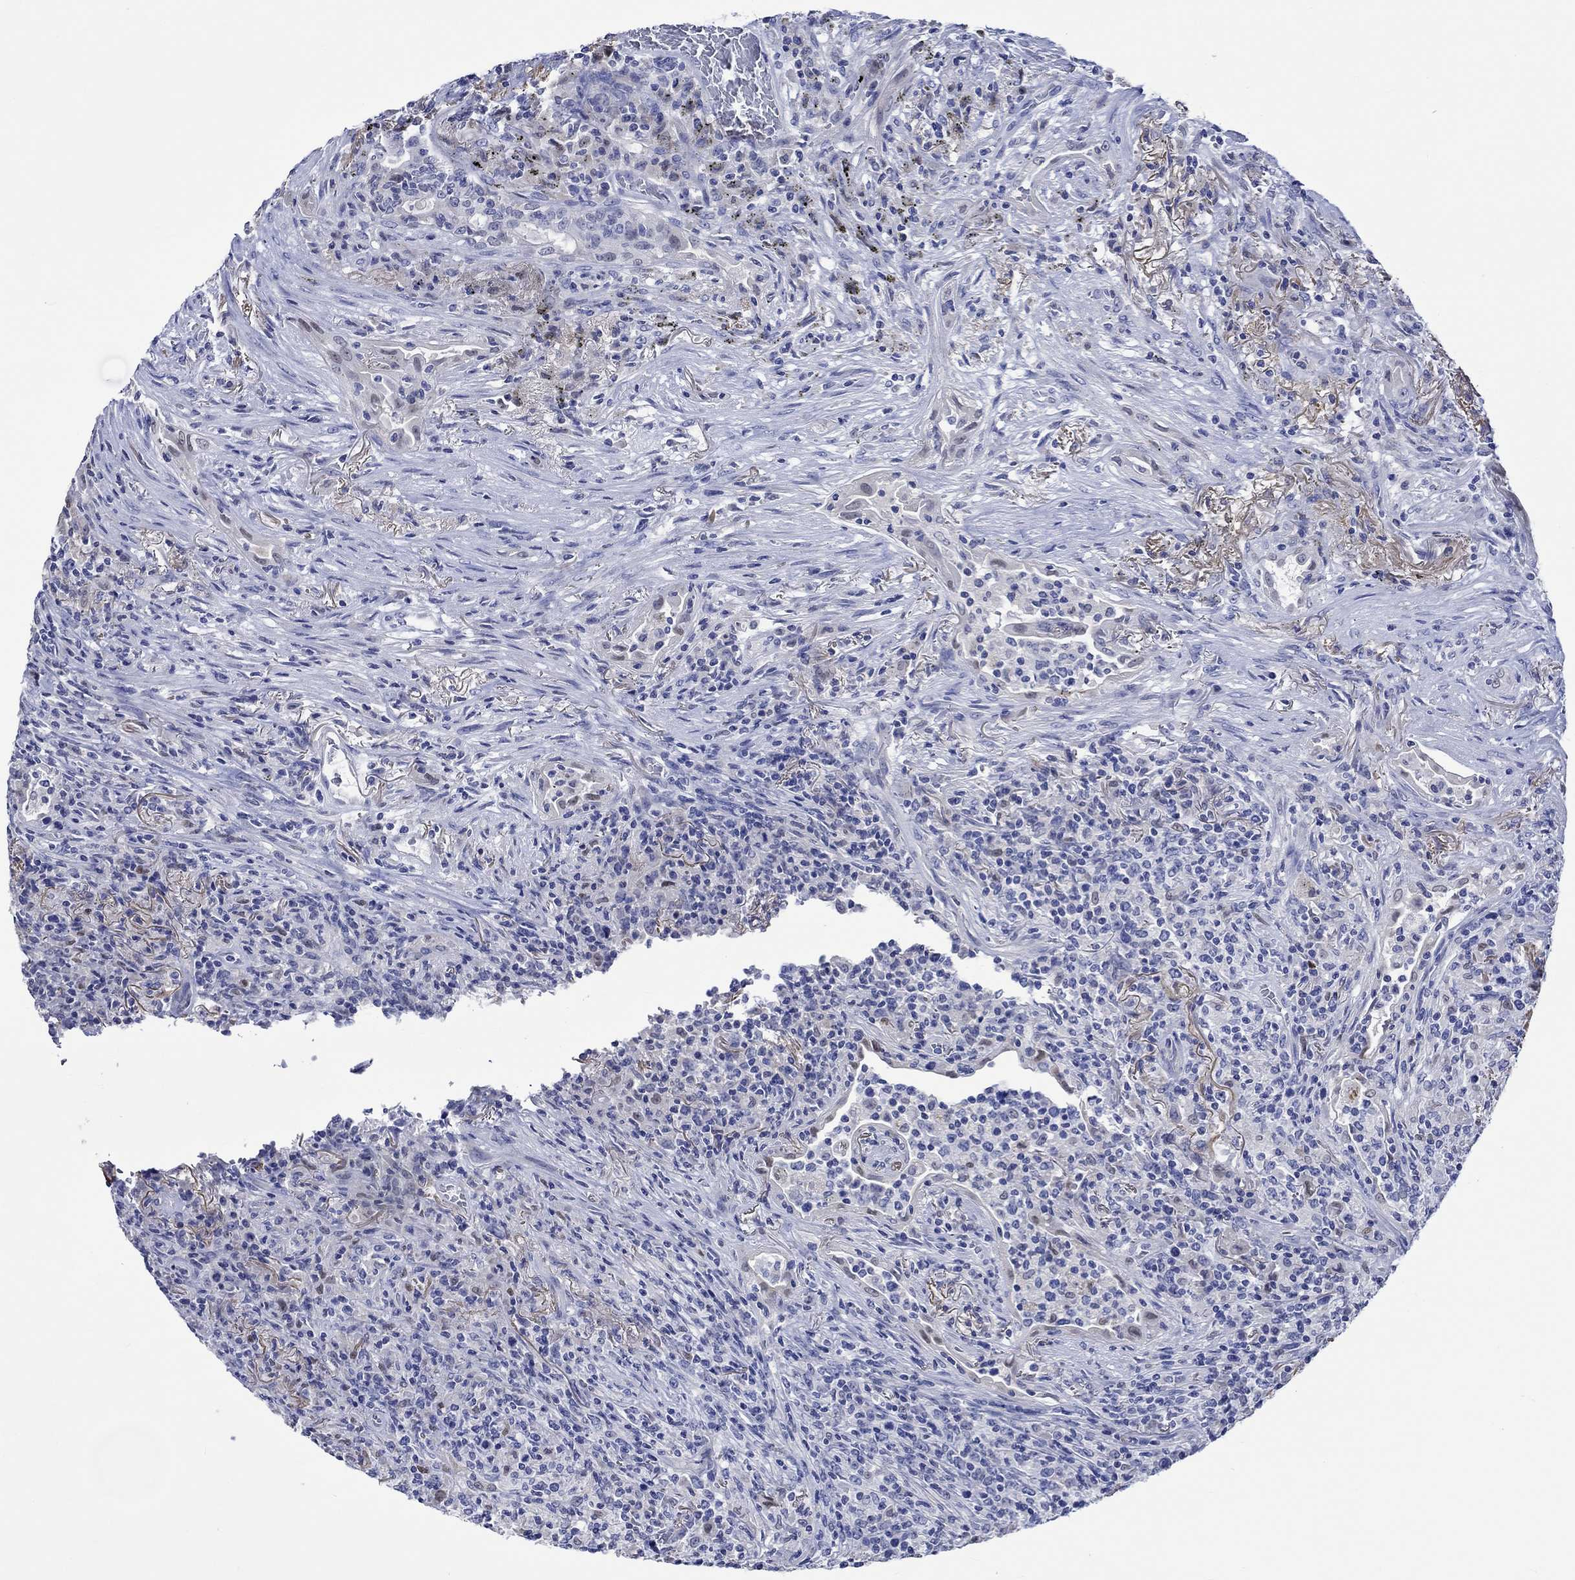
{"staining": {"intensity": "negative", "quantity": "none", "location": "none"}, "tissue": "lymphoma", "cell_type": "Tumor cells", "image_type": "cancer", "snomed": [{"axis": "morphology", "description": "Malignant lymphoma, non-Hodgkin's type, High grade"}, {"axis": "topography", "description": "Lung"}], "caption": "A high-resolution image shows immunohistochemistry (IHC) staining of lymphoma, which shows no significant expression in tumor cells.", "gene": "KLHL35", "patient": {"sex": "male", "age": 79}}